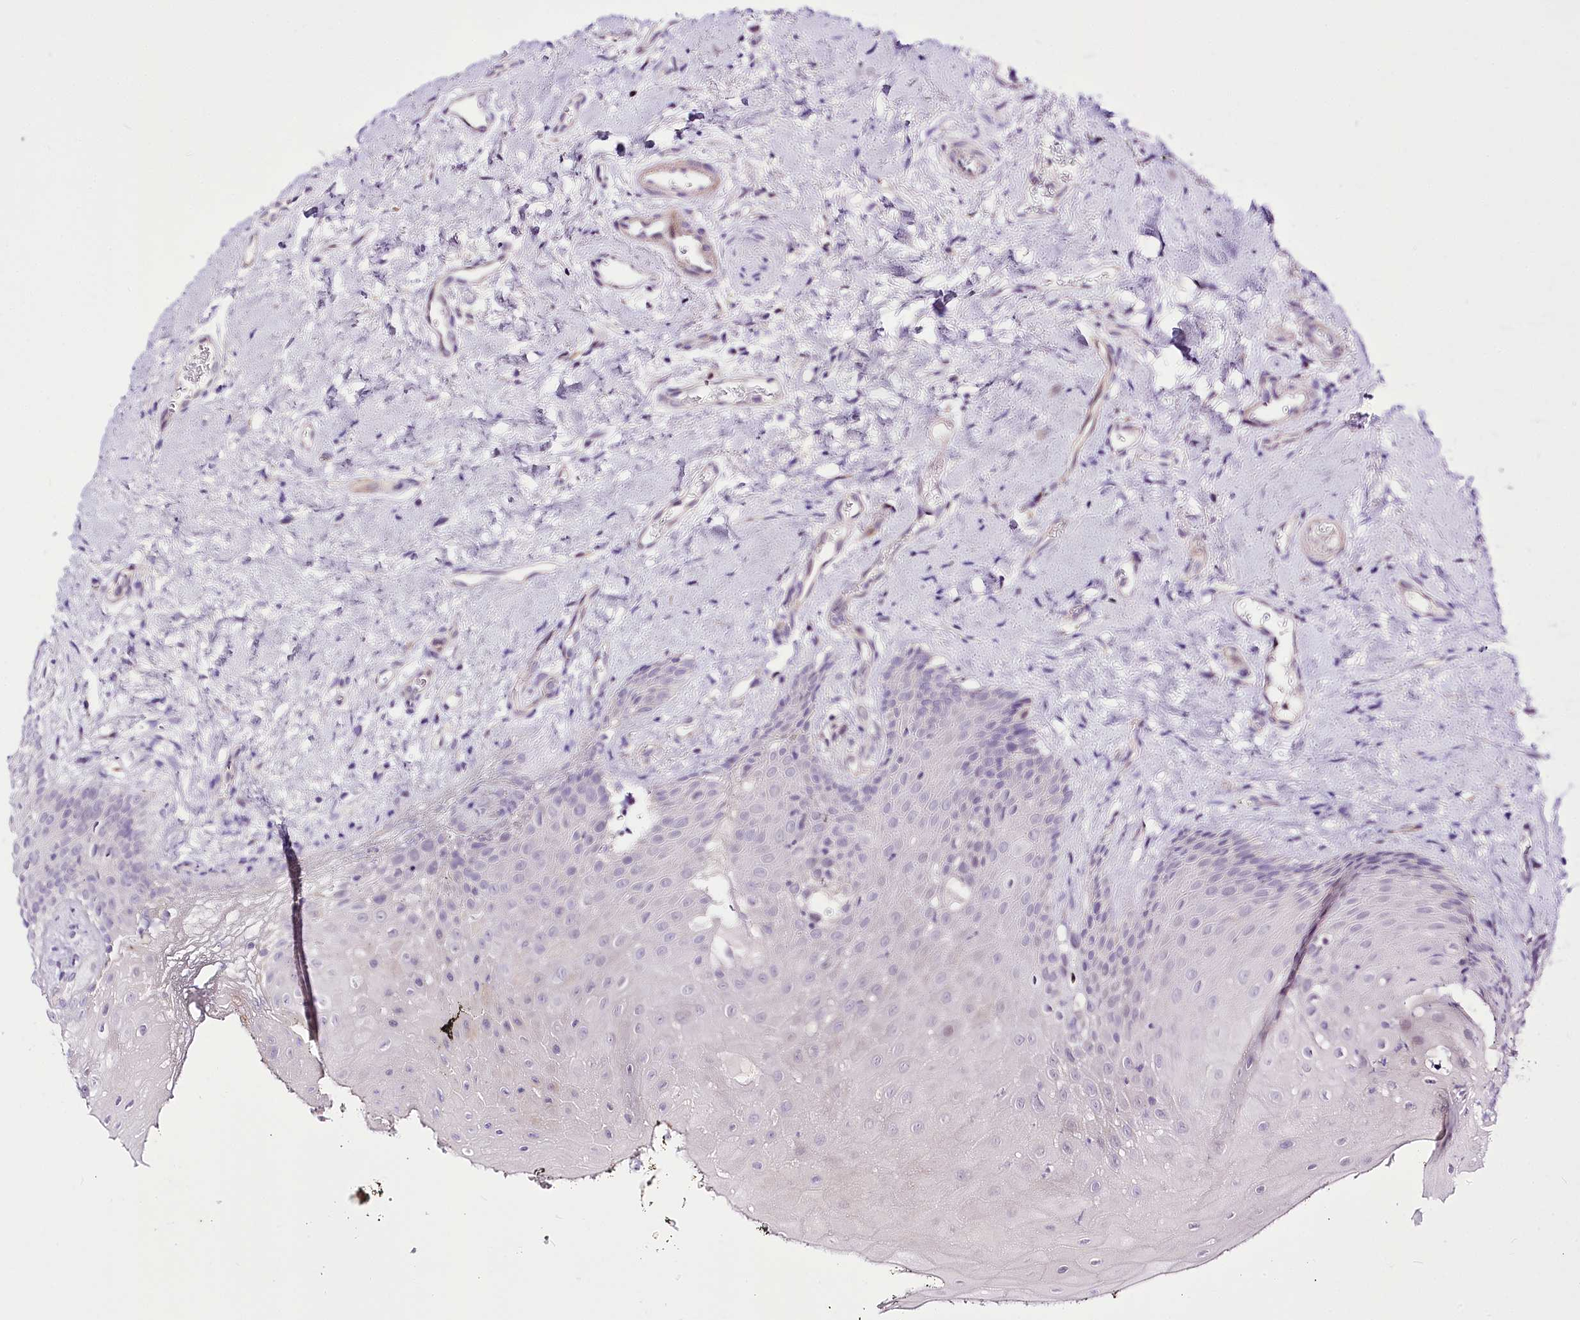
{"staining": {"intensity": "negative", "quantity": "none", "location": "none"}, "tissue": "oral mucosa", "cell_type": "Squamous epithelial cells", "image_type": "normal", "snomed": [{"axis": "morphology", "description": "Normal tissue, NOS"}, {"axis": "topography", "description": "Oral tissue"}], "caption": "A high-resolution micrograph shows IHC staining of unremarkable oral mucosa, which displays no significant positivity in squamous epithelial cells. Nuclei are stained in blue.", "gene": "HELT", "patient": {"sex": "male", "age": 74}}